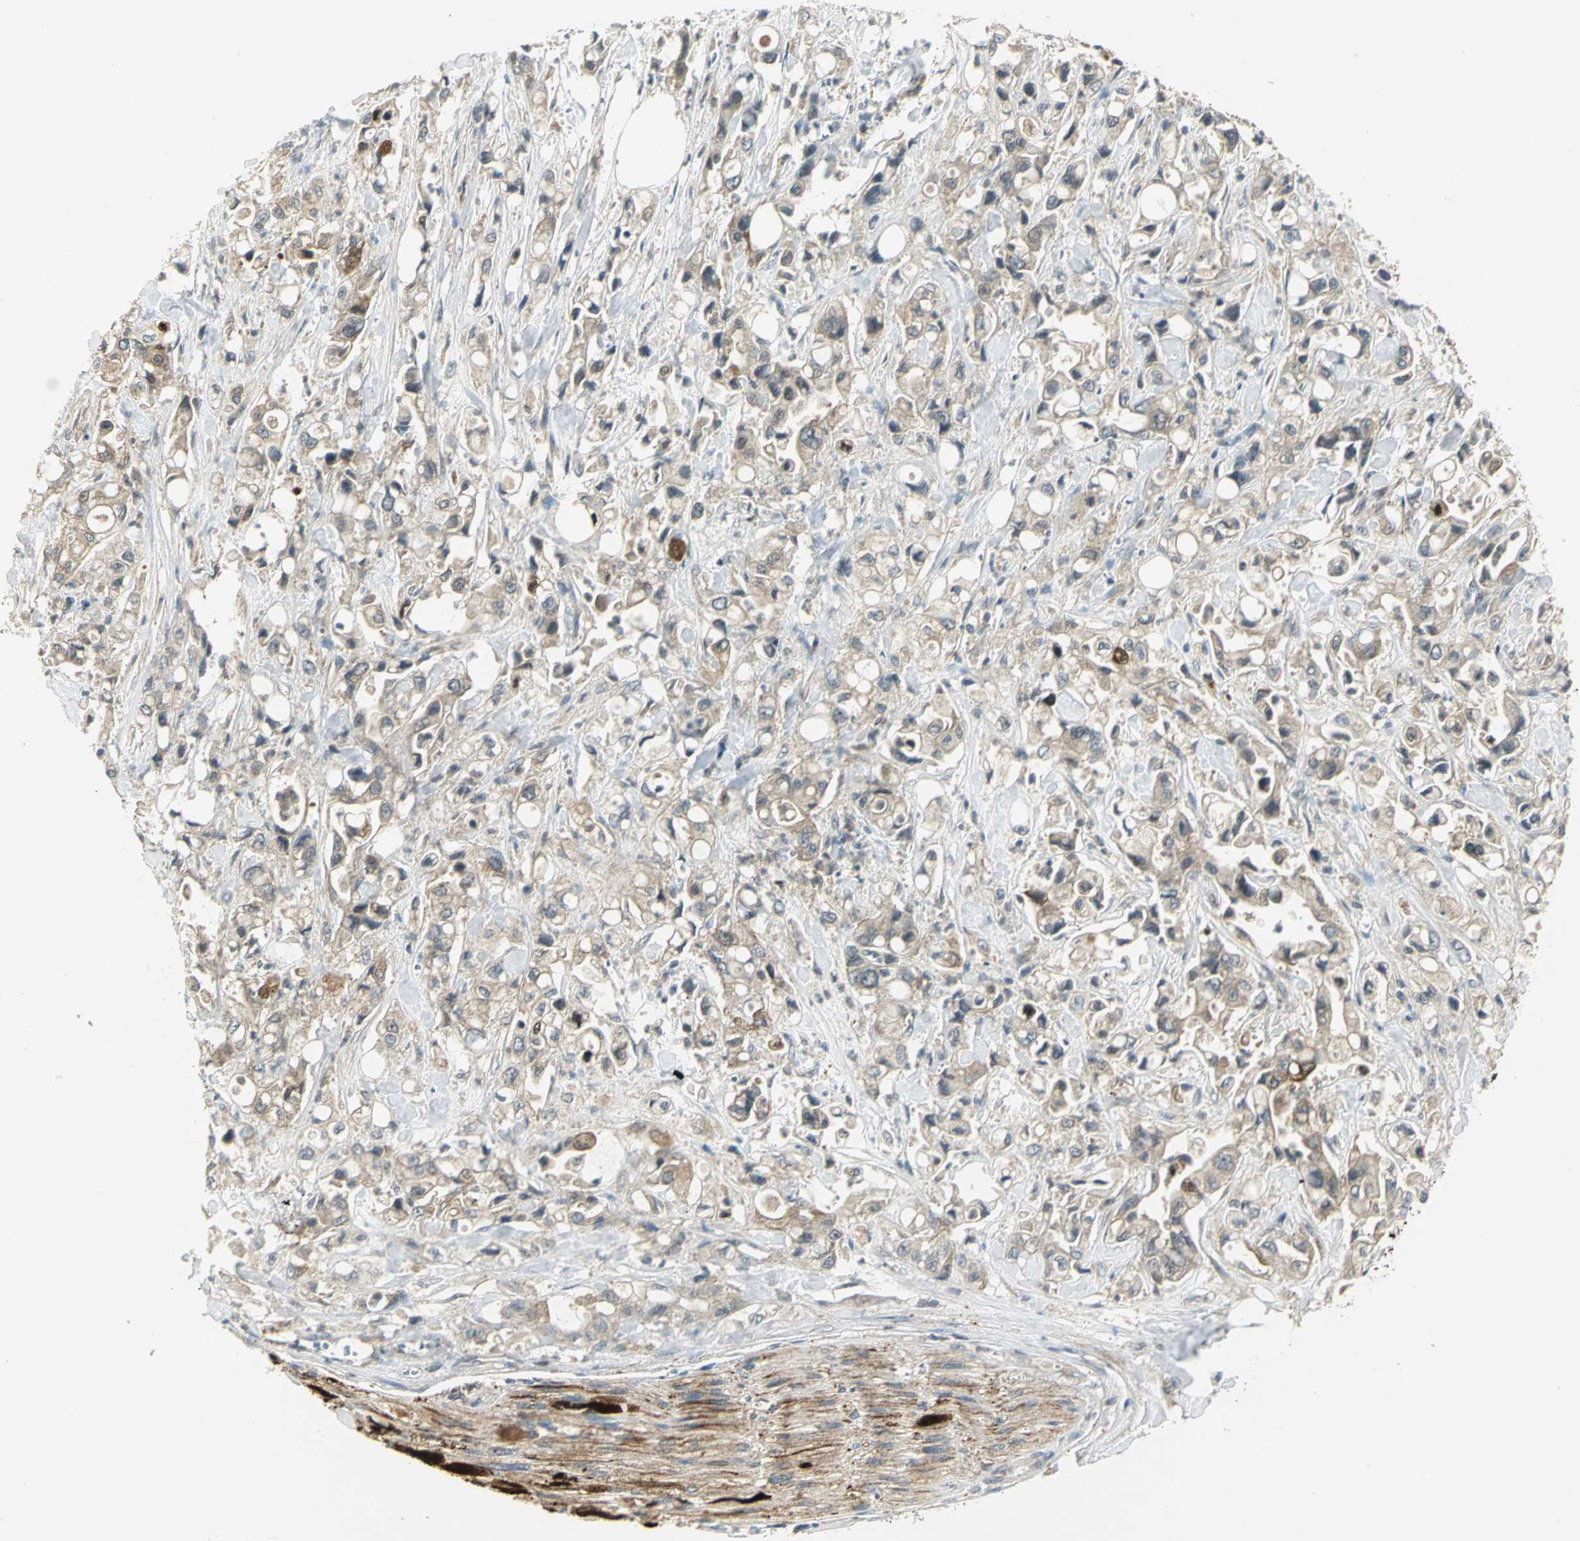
{"staining": {"intensity": "weak", "quantity": ">75%", "location": "cytoplasmic/membranous"}, "tissue": "pancreatic cancer", "cell_type": "Tumor cells", "image_type": "cancer", "snomed": [{"axis": "morphology", "description": "Adenocarcinoma, NOS"}, {"axis": "topography", "description": "Pancreas"}], "caption": "An immunohistochemistry (IHC) photomicrograph of neoplastic tissue is shown. Protein staining in brown highlights weak cytoplasmic/membranous positivity in pancreatic cancer (adenocarcinoma) within tumor cells.", "gene": "MAPK8IP3", "patient": {"sex": "male", "age": 70}}